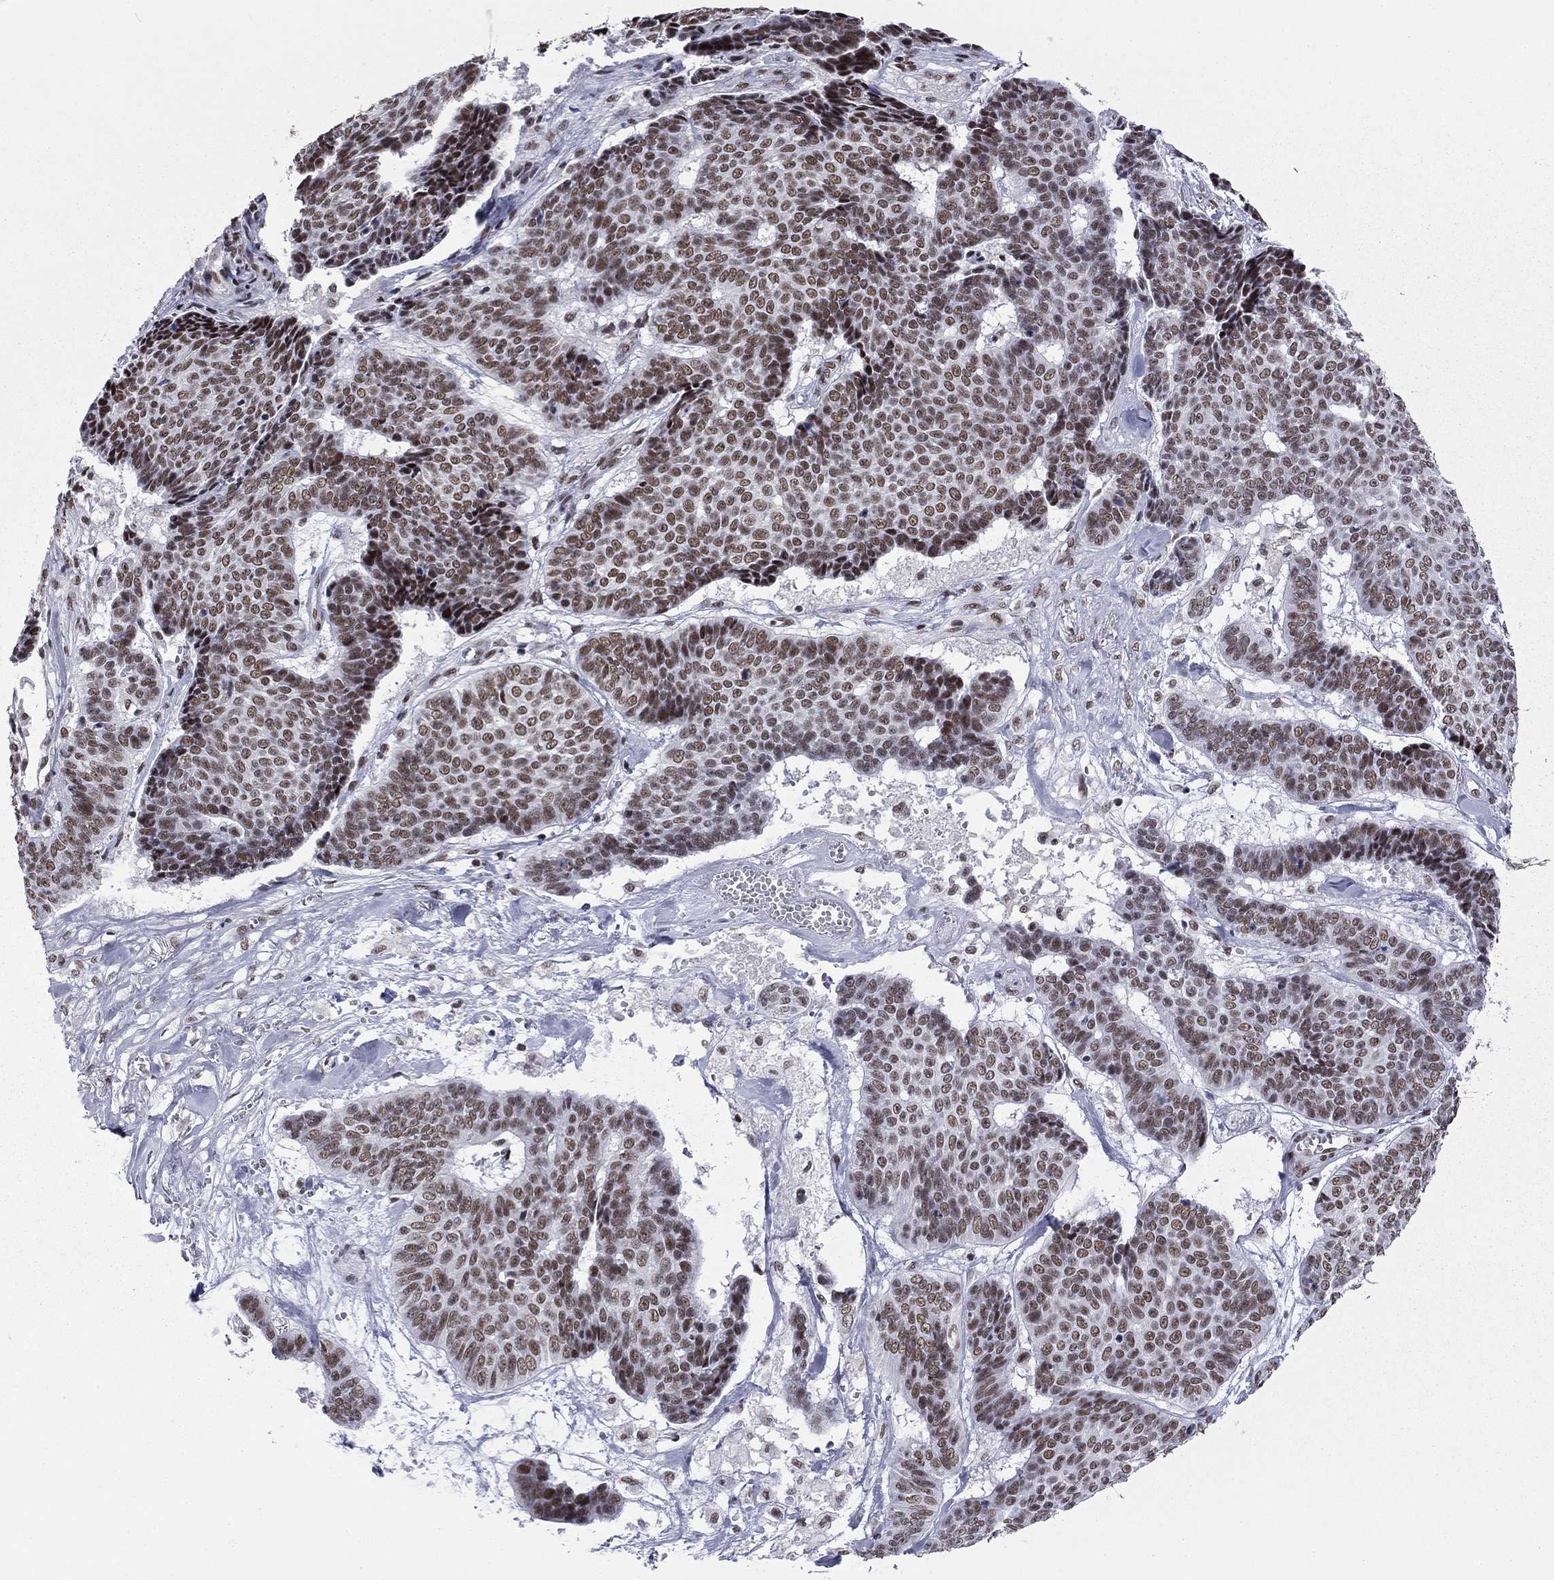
{"staining": {"intensity": "moderate", "quantity": ">75%", "location": "nuclear"}, "tissue": "skin cancer", "cell_type": "Tumor cells", "image_type": "cancer", "snomed": [{"axis": "morphology", "description": "Basal cell carcinoma"}, {"axis": "topography", "description": "Skin"}], "caption": "Immunohistochemistry histopathology image of skin basal cell carcinoma stained for a protein (brown), which exhibits medium levels of moderate nuclear expression in approximately >75% of tumor cells.", "gene": "ETV5", "patient": {"sex": "male", "age": 86}}